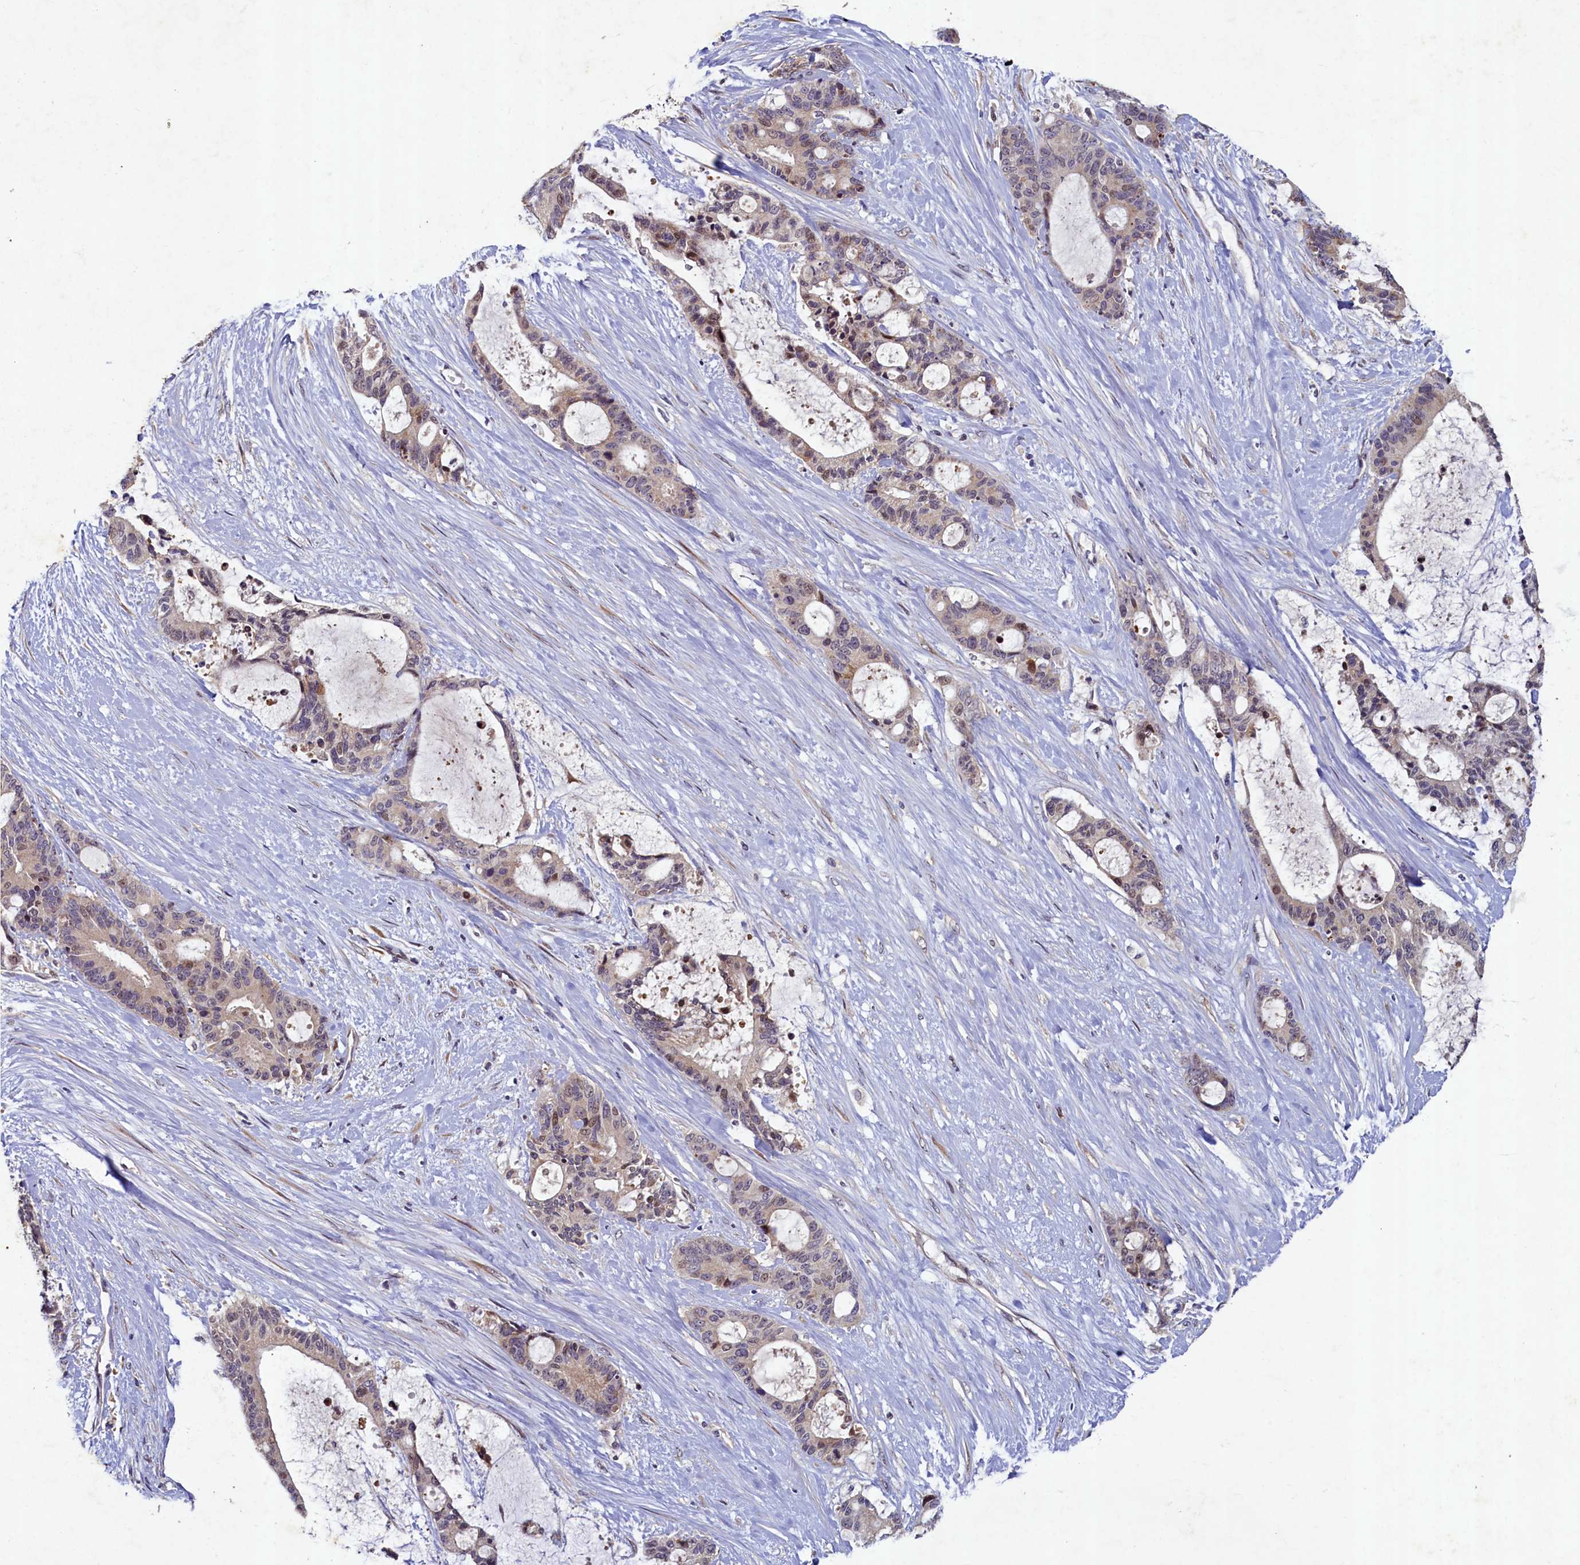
{"staining": {"intensity": "moderate", "quantity": "<25%", "location": "nuclear"}, "tissue": "liver cancer", "cell_type": "Tumor cells", "image_type": "cancer", "snomed": [{"axis": "morphology", "description": "Normal tissue, NOS"}, {"axis": "morphology", "description": "Cholangiocarcinoma"}, {"axis": "topography", "description": "Liver"}, {"axis": "topography", "description": "Peripheral nerve tissue"}], "caption": "Tumor cells exhibit low levels of moderate nuclear expression in approximately <25% of cells in cholangiocarcinoma (liver). The protein is shown in brown color, while the nuclei are stained blue.", "gene": "LATS2", "patient": {"sex": "female", "age": 73}}